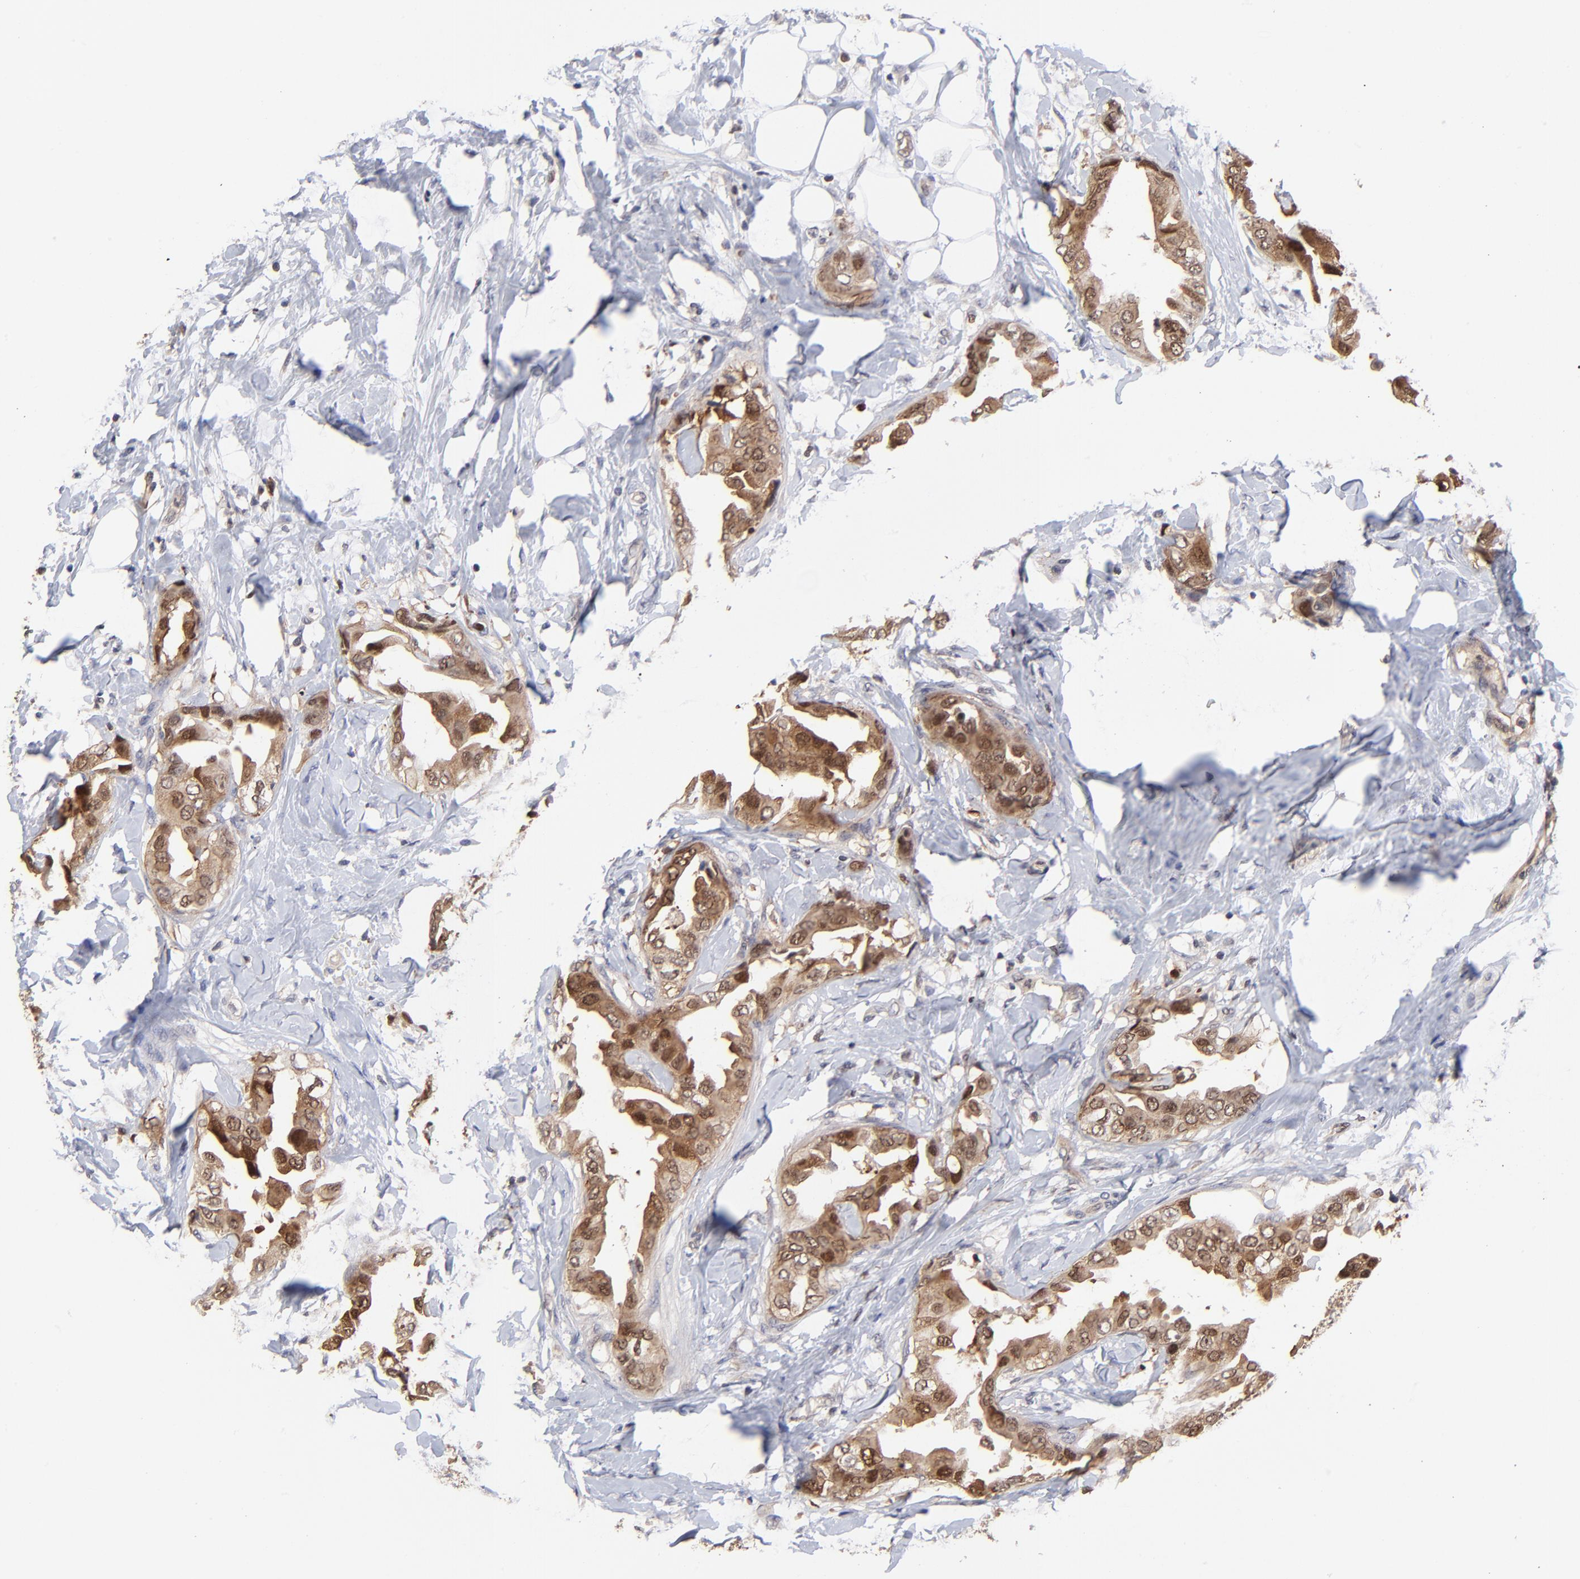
{"staining": {"intensity": "moderate", "quantity": ">75%", "location": "cytoplasmic/membranous,nuclear"}, "tissue": "breast cancer", "cell_type": "Tumor cells", "image_type": "cancer", "snomed": [{"axis": "morphology", "description": "Duct carcinoma"}, {"axis": "topography", "description": "Breast"}], "caption": "A medium amount of moderate cytoplasmic/membranous and nuclear positivity is seen in about >75% of tumor cells in breast cancer tissue.", "gene": "DCTPP1", "patient": {"sex": "female", "age": 40}}